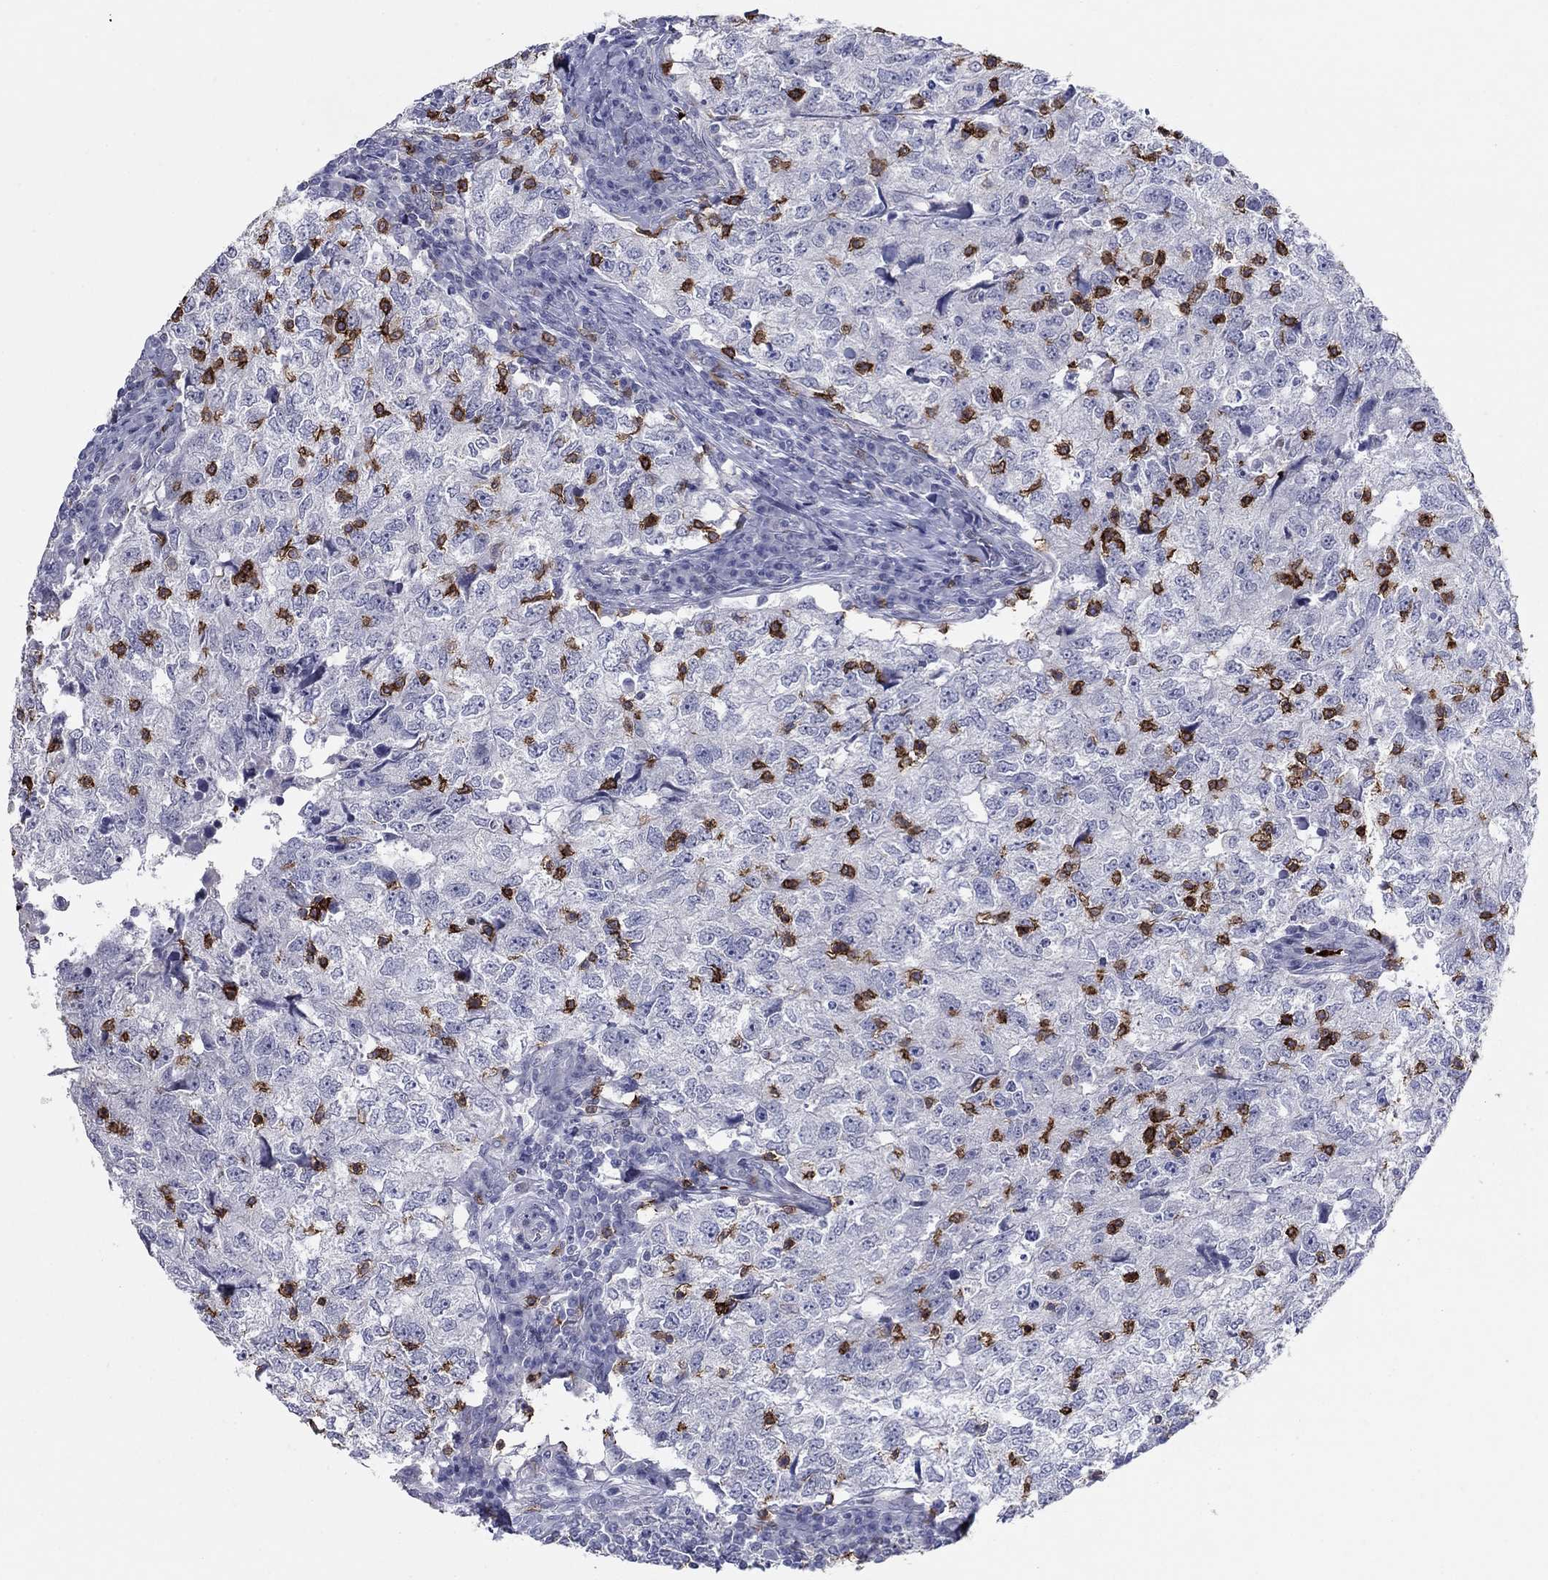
{"staining": {"intensity": "negative", "quantity": "none", "location": "none"}, "tissue": "breast cancer", "cell_type": "Tumor cells", "image_type": "cancer", "snomed": [{"axis": "morphology", "description": "Duct carcinoma"}, {"axis": "topography", "description": "Breast"}], "caption": "There is no significant positivity in tumor cells of invasive ductal carcinoma (breast).", "gene": "ITGAE", "patient": {"sex": "female", "age": 30}}